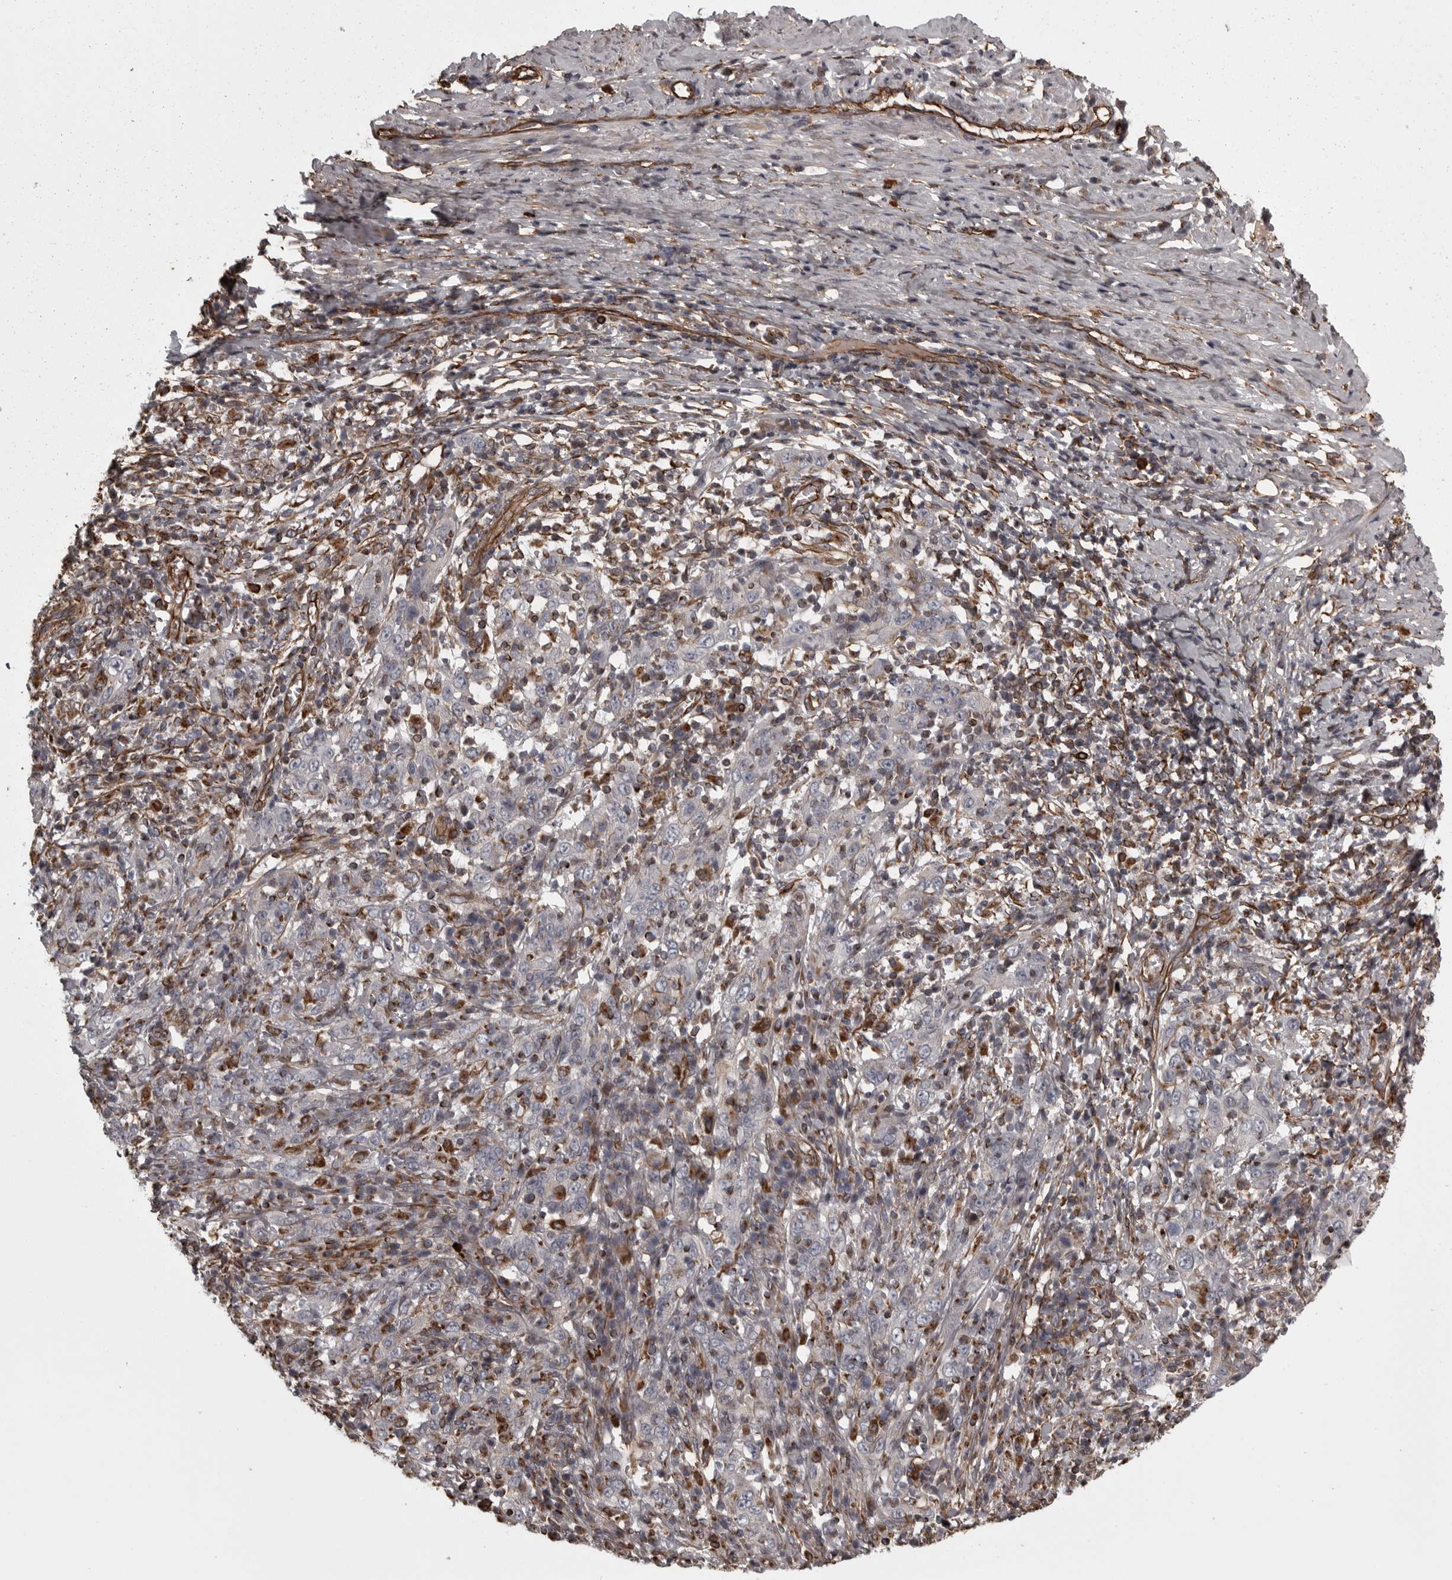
{"staining": {"intensity": "negative", "quantity": "none", "location": "none"}, "tissue": "cervical cancer", "cell_type": "Tumor cells", "image_type": "cancer", "snomed": [{"axis": "morphology", "description": "Squamous cell carcinoma, NOS"}, {"axis": "topography", "description": "Cervix"}], "caption": "A histopathology image of squamous cell carcinoma (cervical) stained for a protein shows no brown staining in tumor cells.", "gene": "FAAP100", "patient": {"sex": "female", "age": 46}}